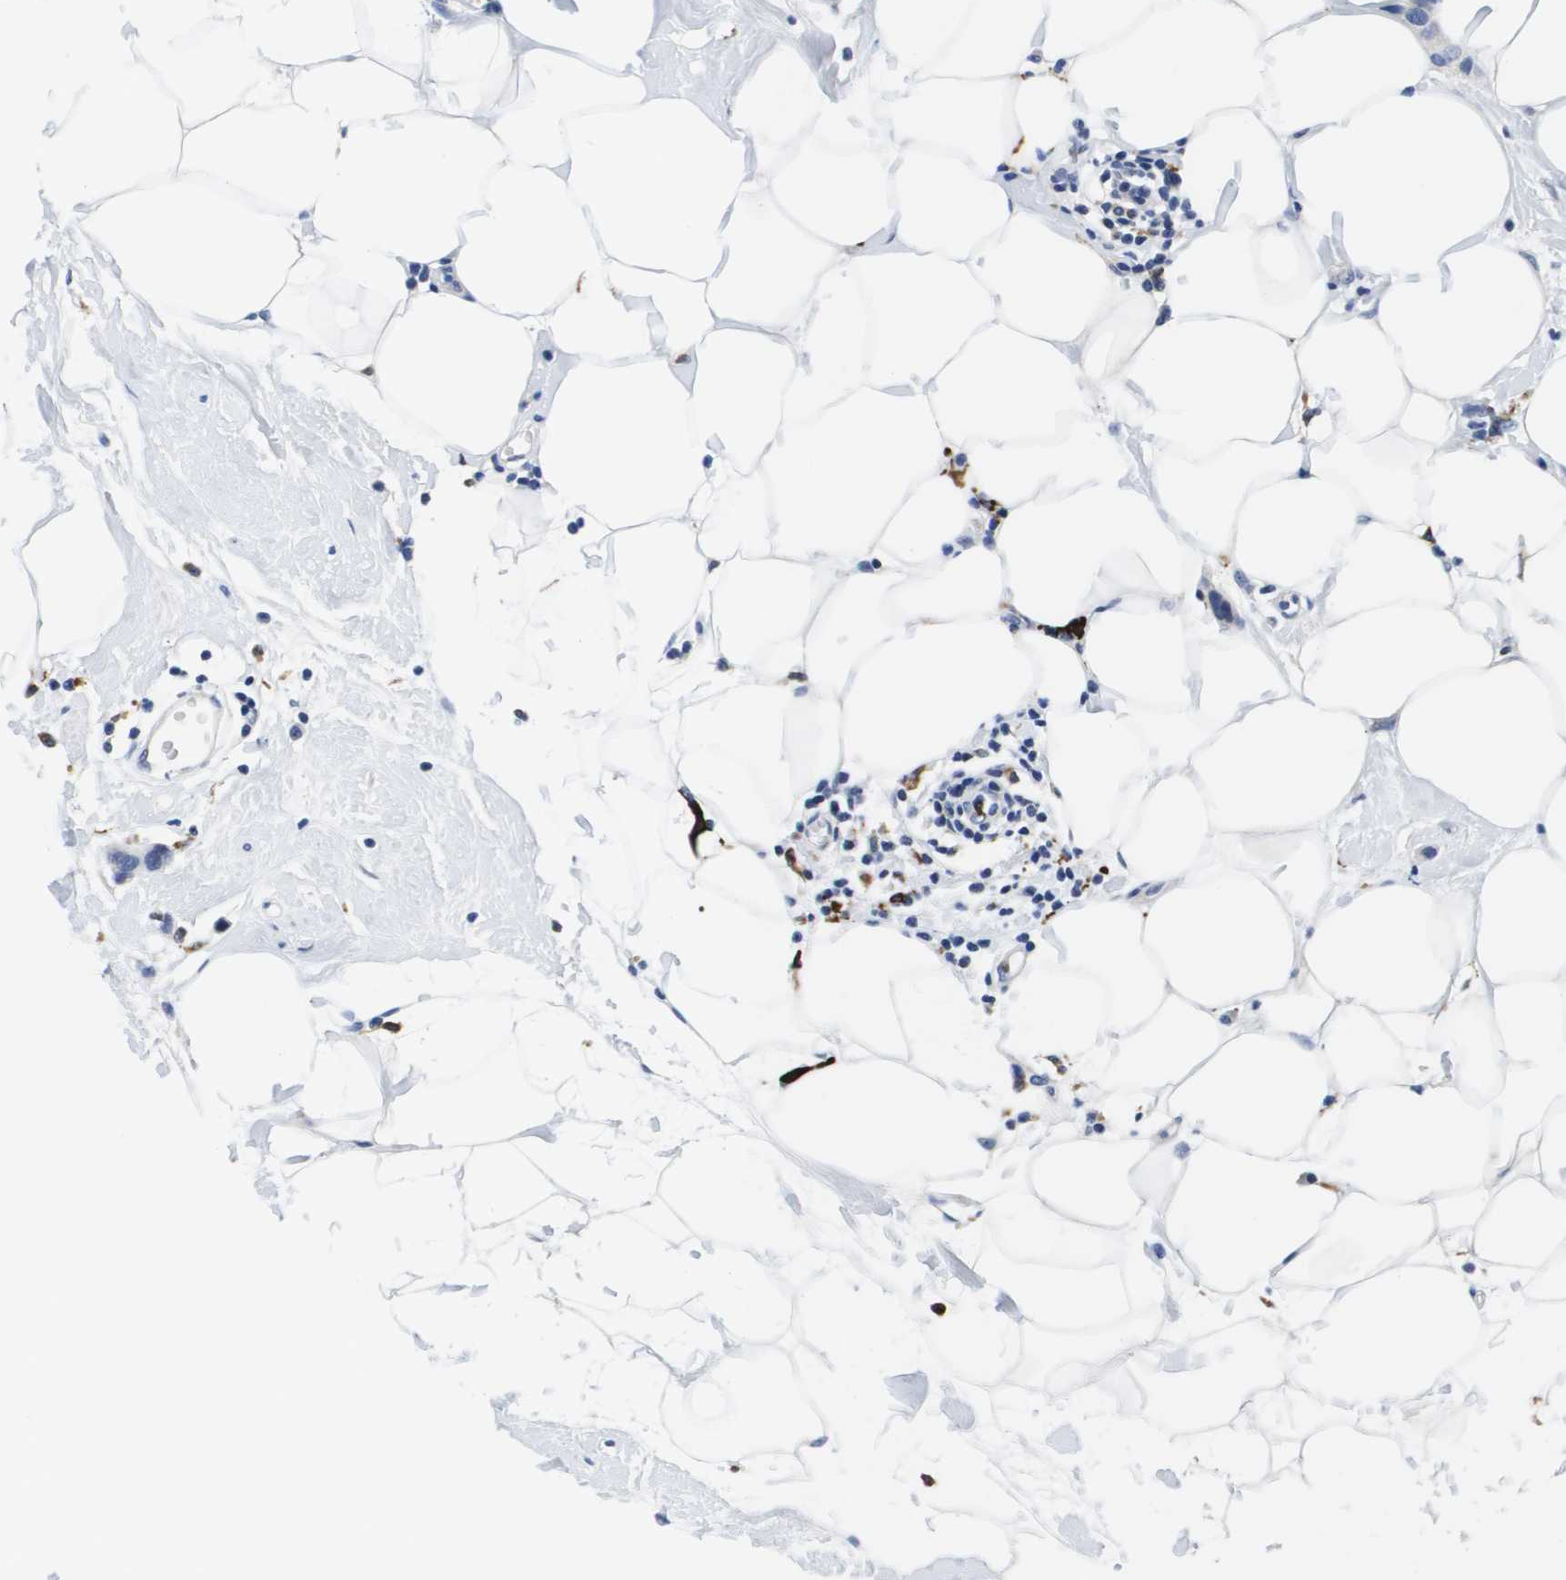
{"staining": {"intensity": "negative", "quantity": "none", "location": "none"}, "tissue": "breast cancer", "cell_type": "Tumor cells", "image_type": "cancer", "snomed": [{"axis": "morphology", "description": "Normal tissue, NOS"}, {"axis": "morphology", "description": "Duct carcinoma"}, {"axis": "topography", "description": "Breast"}], "caption": "Breast invasive ductal carcinoma was stained to show a protein in brown. There is no significant expression in tumor cells. The staining was performed using DAB (3,3'-diaminobenzidine) to visualize the protein expression in brown, while the nuclei were stained in blue with hematoxylin (Magnification: 20x).", "gene": "HMOX1", "patient": {"sex": "female", "age": 50}}